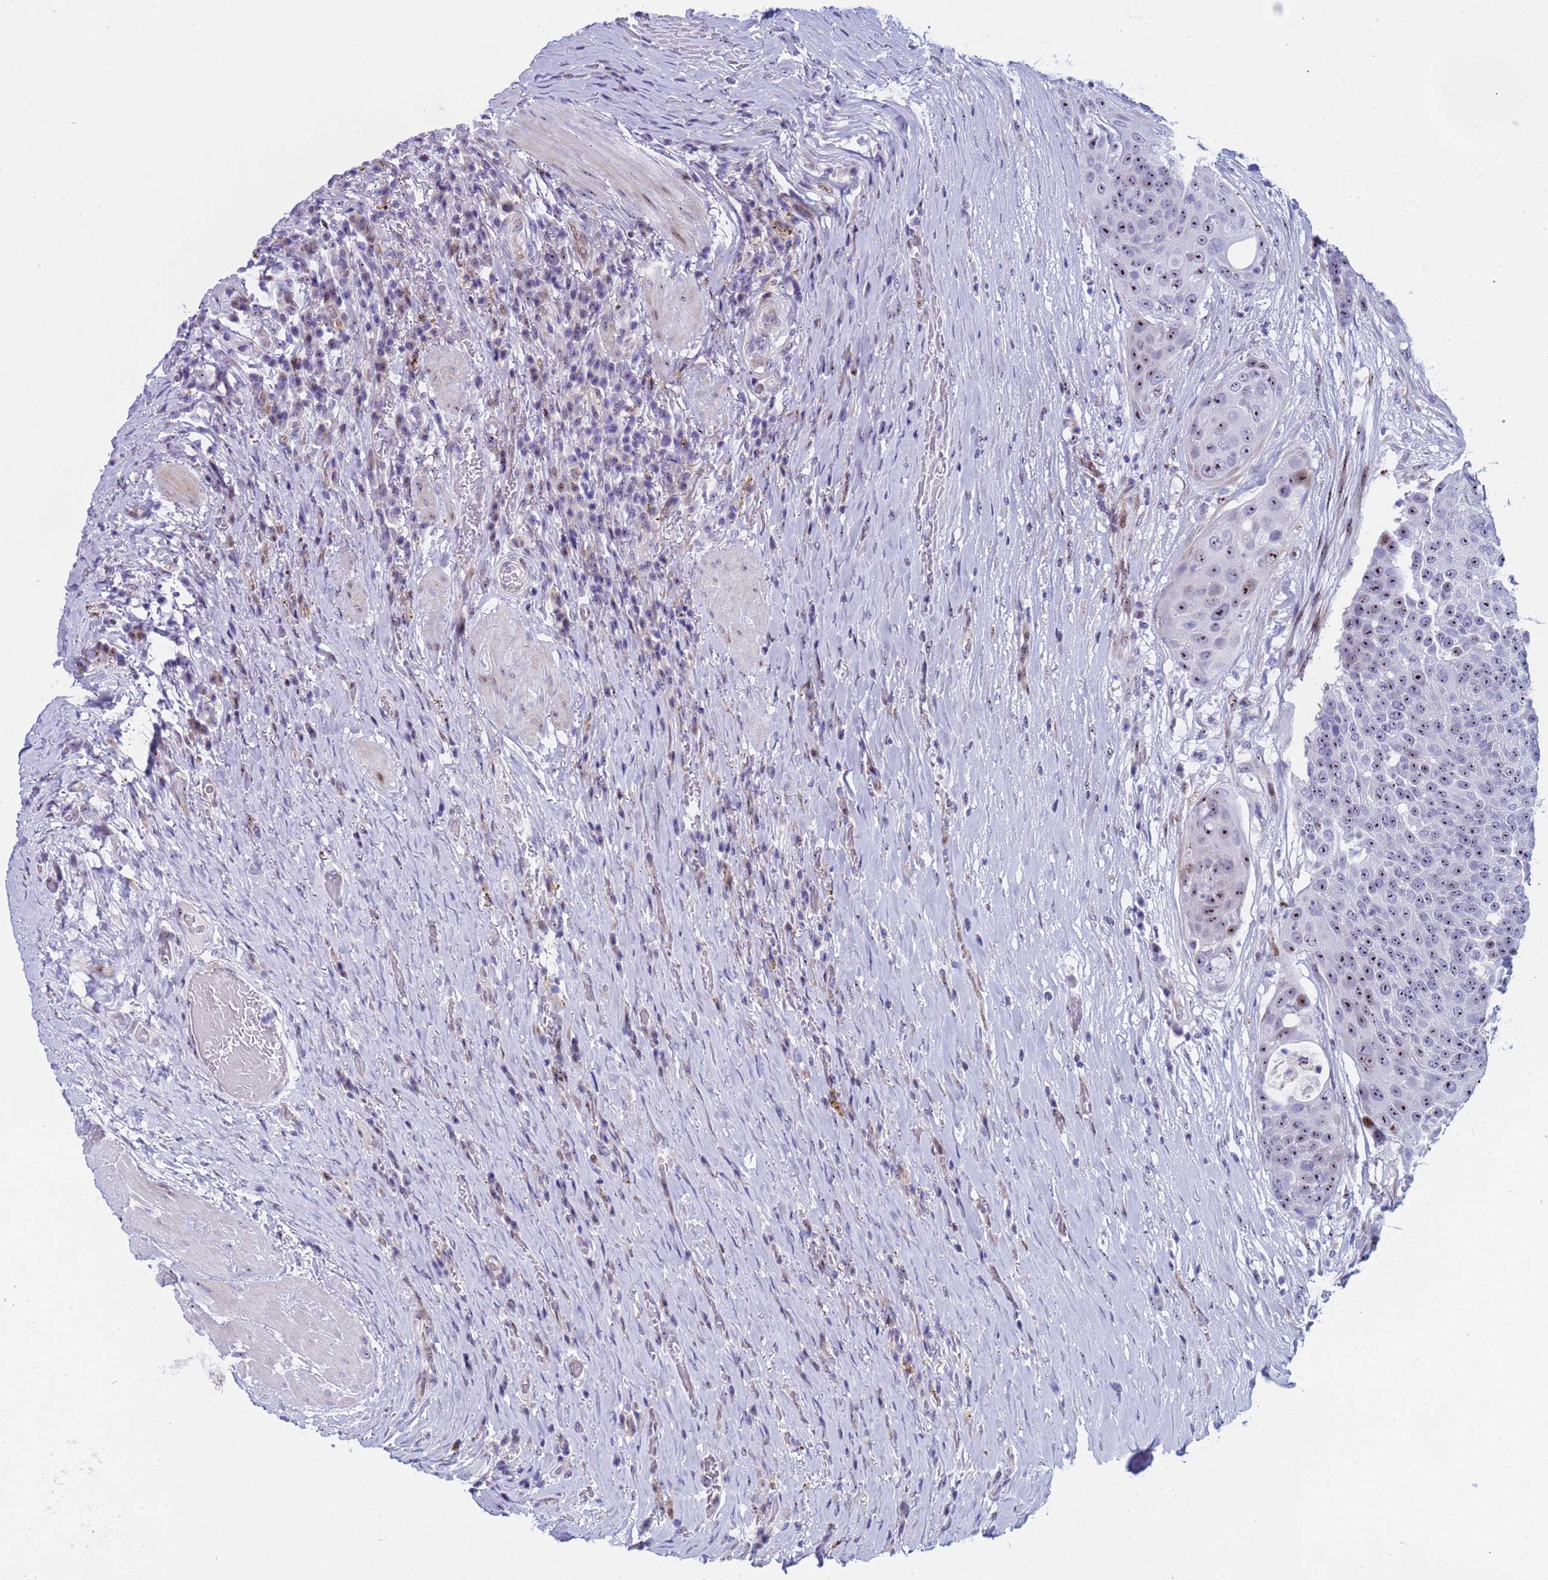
{"staining": {"intensity": "moderate", "quantity": "<25%", "location": "nuclear"}, "tissue": "urothelial cancer", "cell_type": "Tumor cells", "image_type": "cancer", "snomed": [{"axis": "morphology", "description": "Urothelial carcinoma, High grade"}, {"axis": "topography", "description": "Urinary bladder"}], "caption": "Tumor cells reveal moderate nuclear expression in about <25% of cells in urothelial cancer.", "gene": "POP5", "patient": {"sex": "female", "age": 63}}